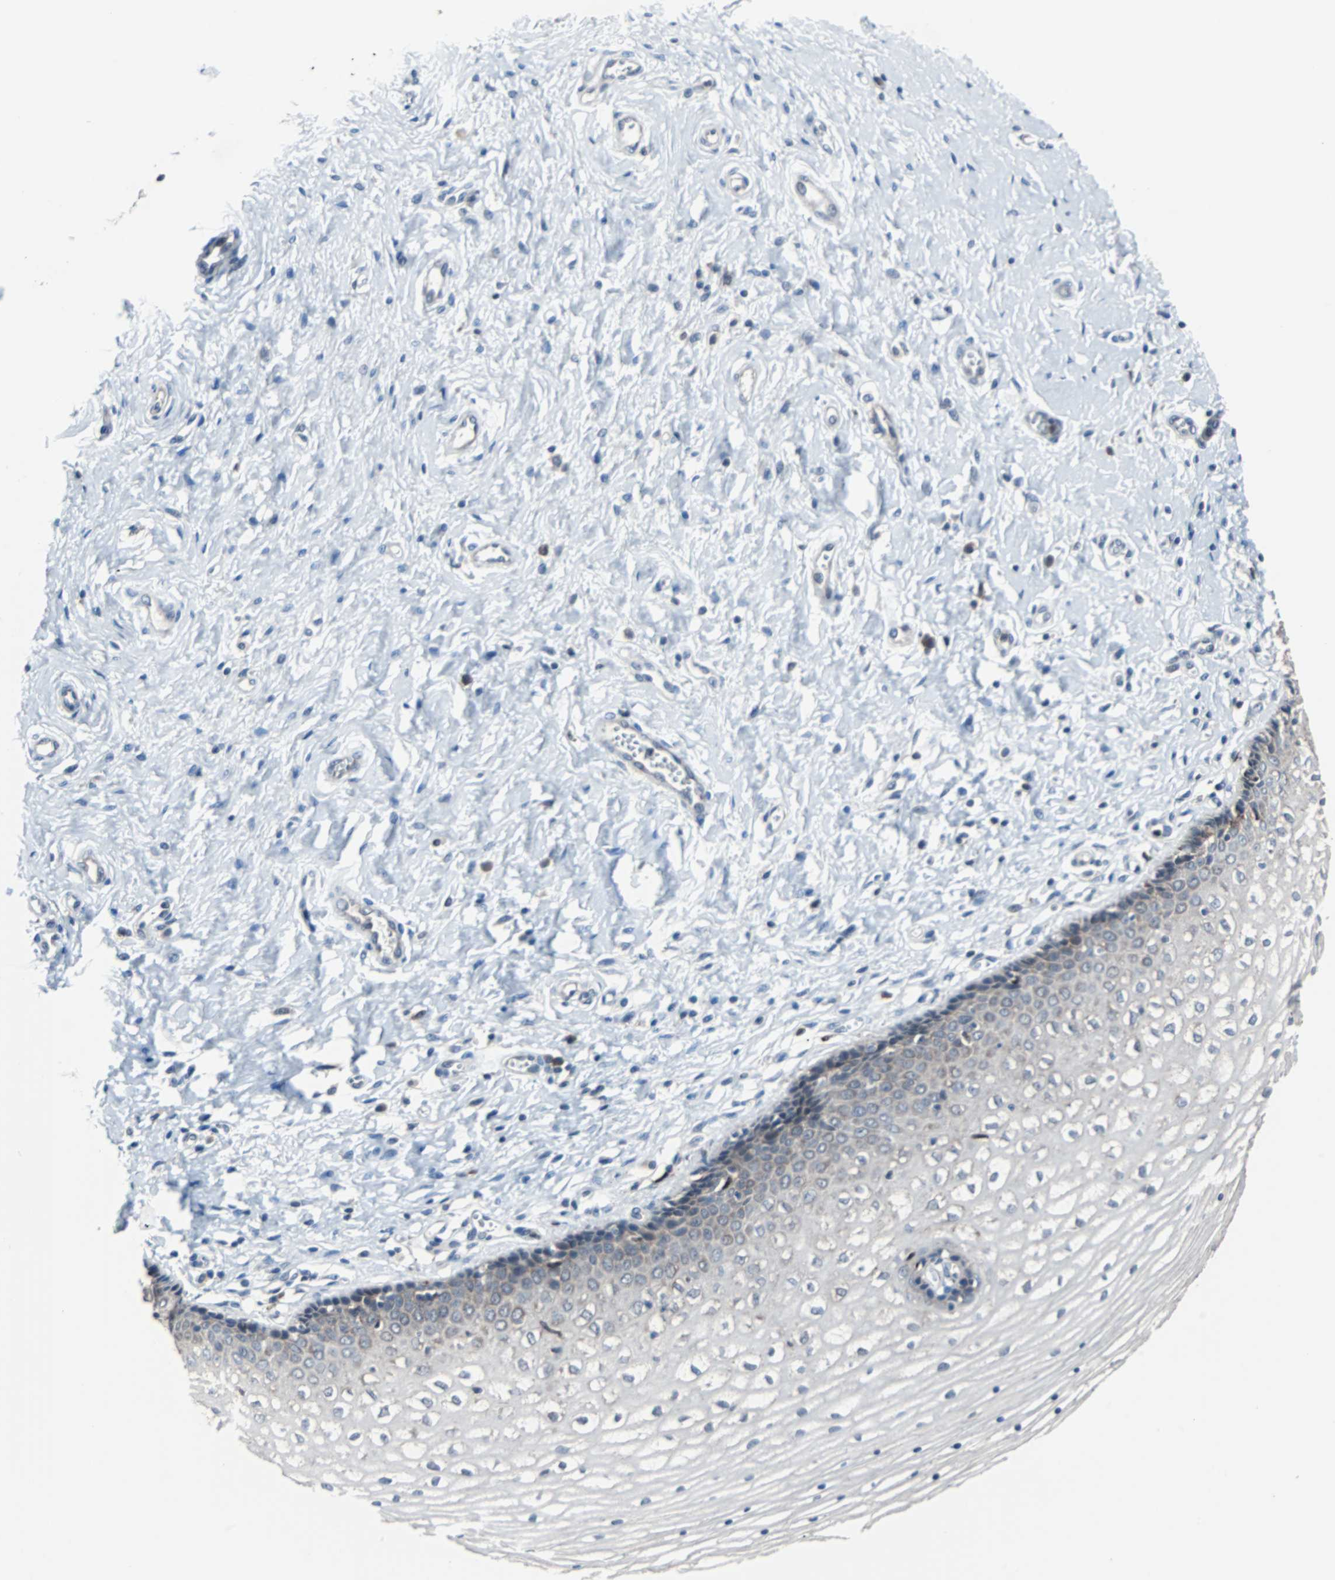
{"staining": {"intensity": "moderate", "quantity": "<25%", "location": "cytoplasmic/membranous"}, "tissue": "vagina", "cell_type": "Squamous epithelial cells", "image_type": "normal", "snomed": [{"axis": "morphology", "description": "Normal tissue, NOS"}, {"axis": "topography", "description": "Soft tissue"}, {"axis": "topography", "description": "Vagina"}], "caption": "Benign vagina demonstrates moderate cytoplasmic/membranous positivity in approximately <25% of squamous epithelial cells, visualized by immunohistochemistry.", "gene": "PAK1", "patient": {"sex": "female", "age": 61}}